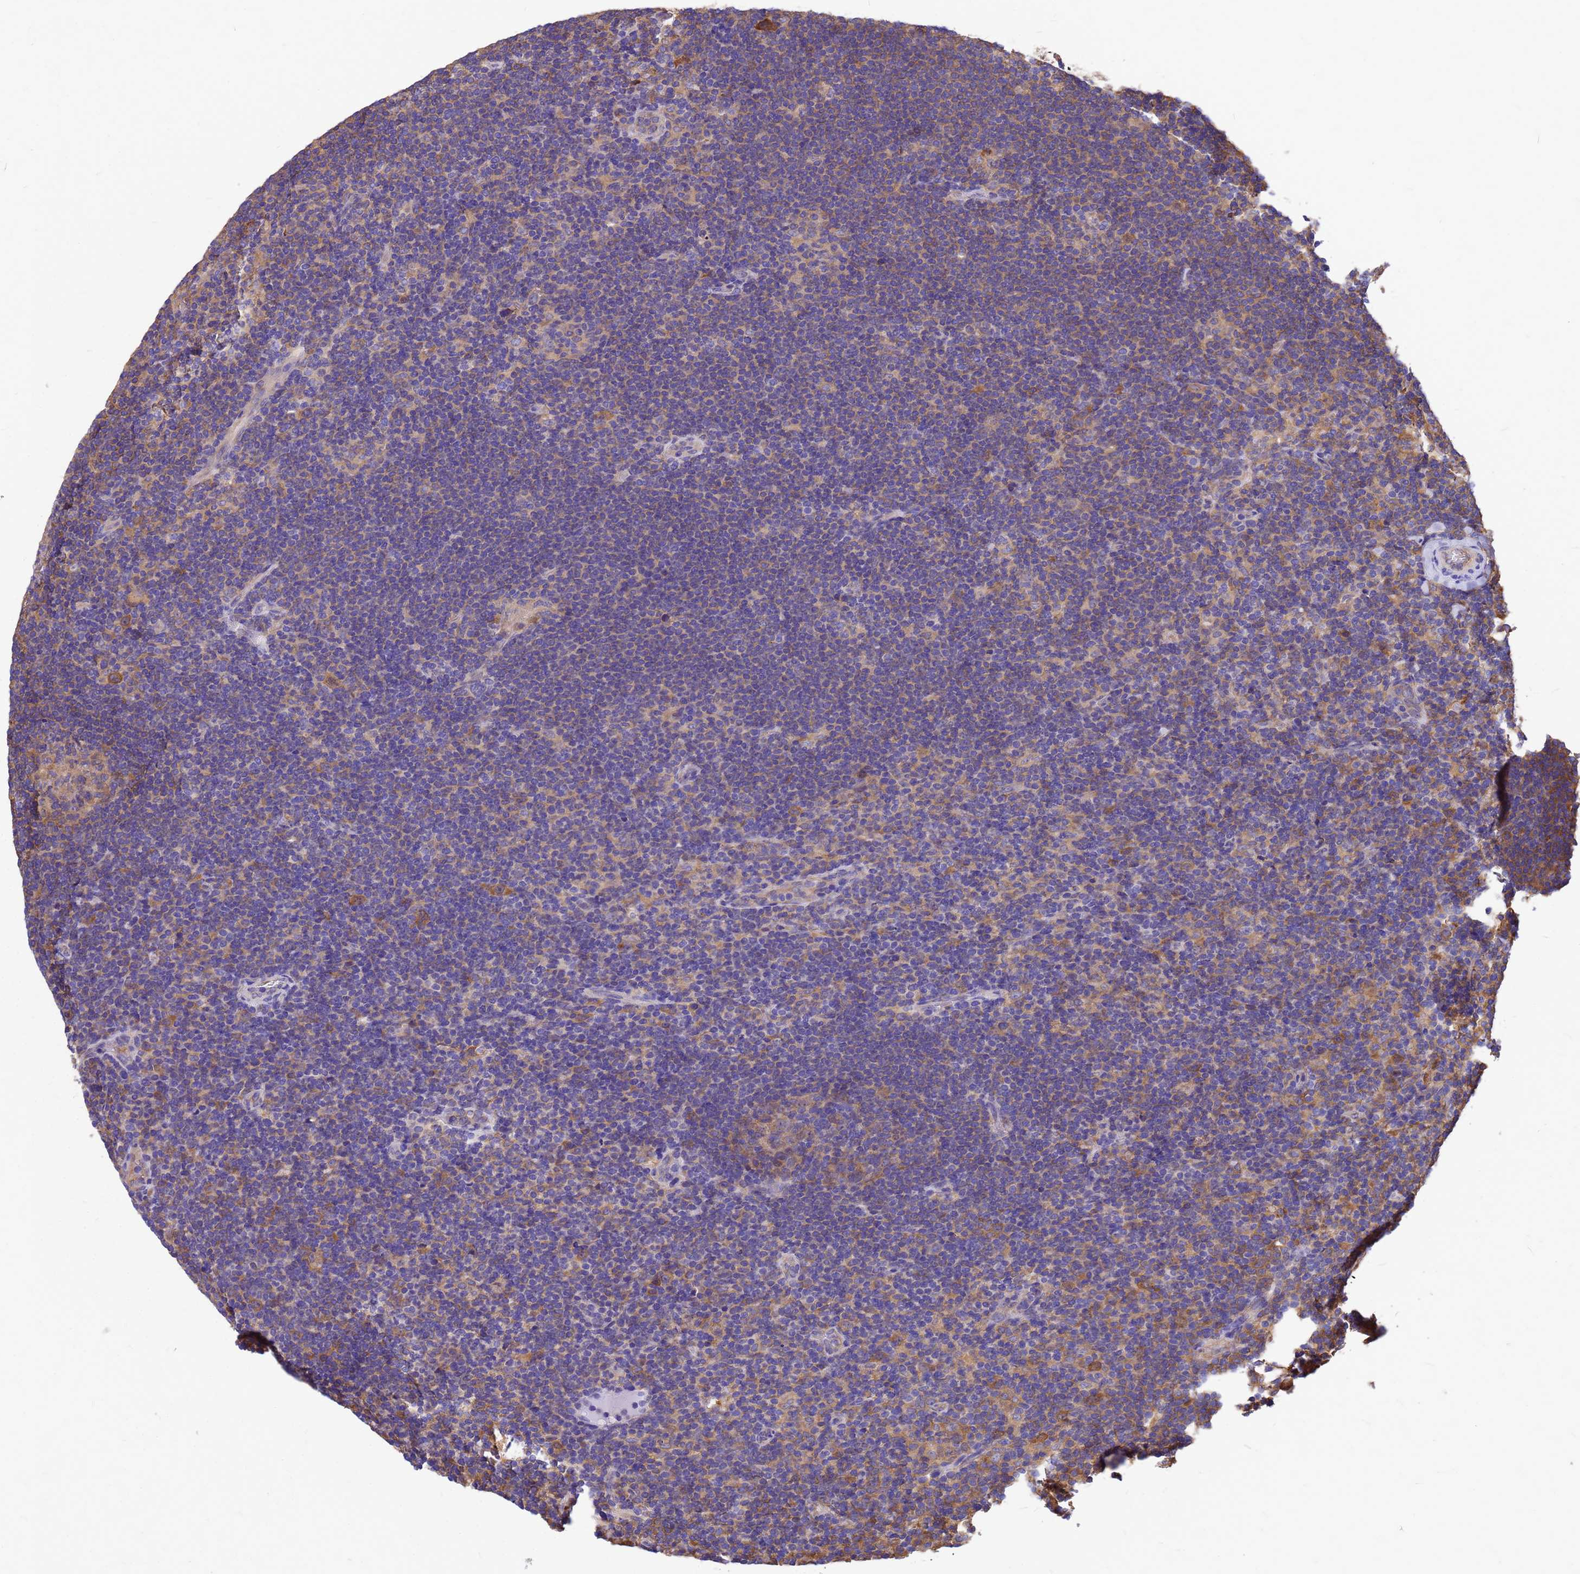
{"staining": {"intensity": "moderate", "quantity": ">75%", "location": "cytoplasmic/membranous"}, "tissue": "lymphoma", "cell_type": "Tumor cells", "image_type": "cancer", "snomed": [{"axis": "morphology", "description": "Hodgkin's disease, NOS"}, {"axis": "topography", "description": "Lymph node"}], "caption": "Human Hodgkin's disease stained with a protein marker displays moderate staining in tumor cells.", "gene": "GID4", "patient": {"sex": "female", "age": 57}}